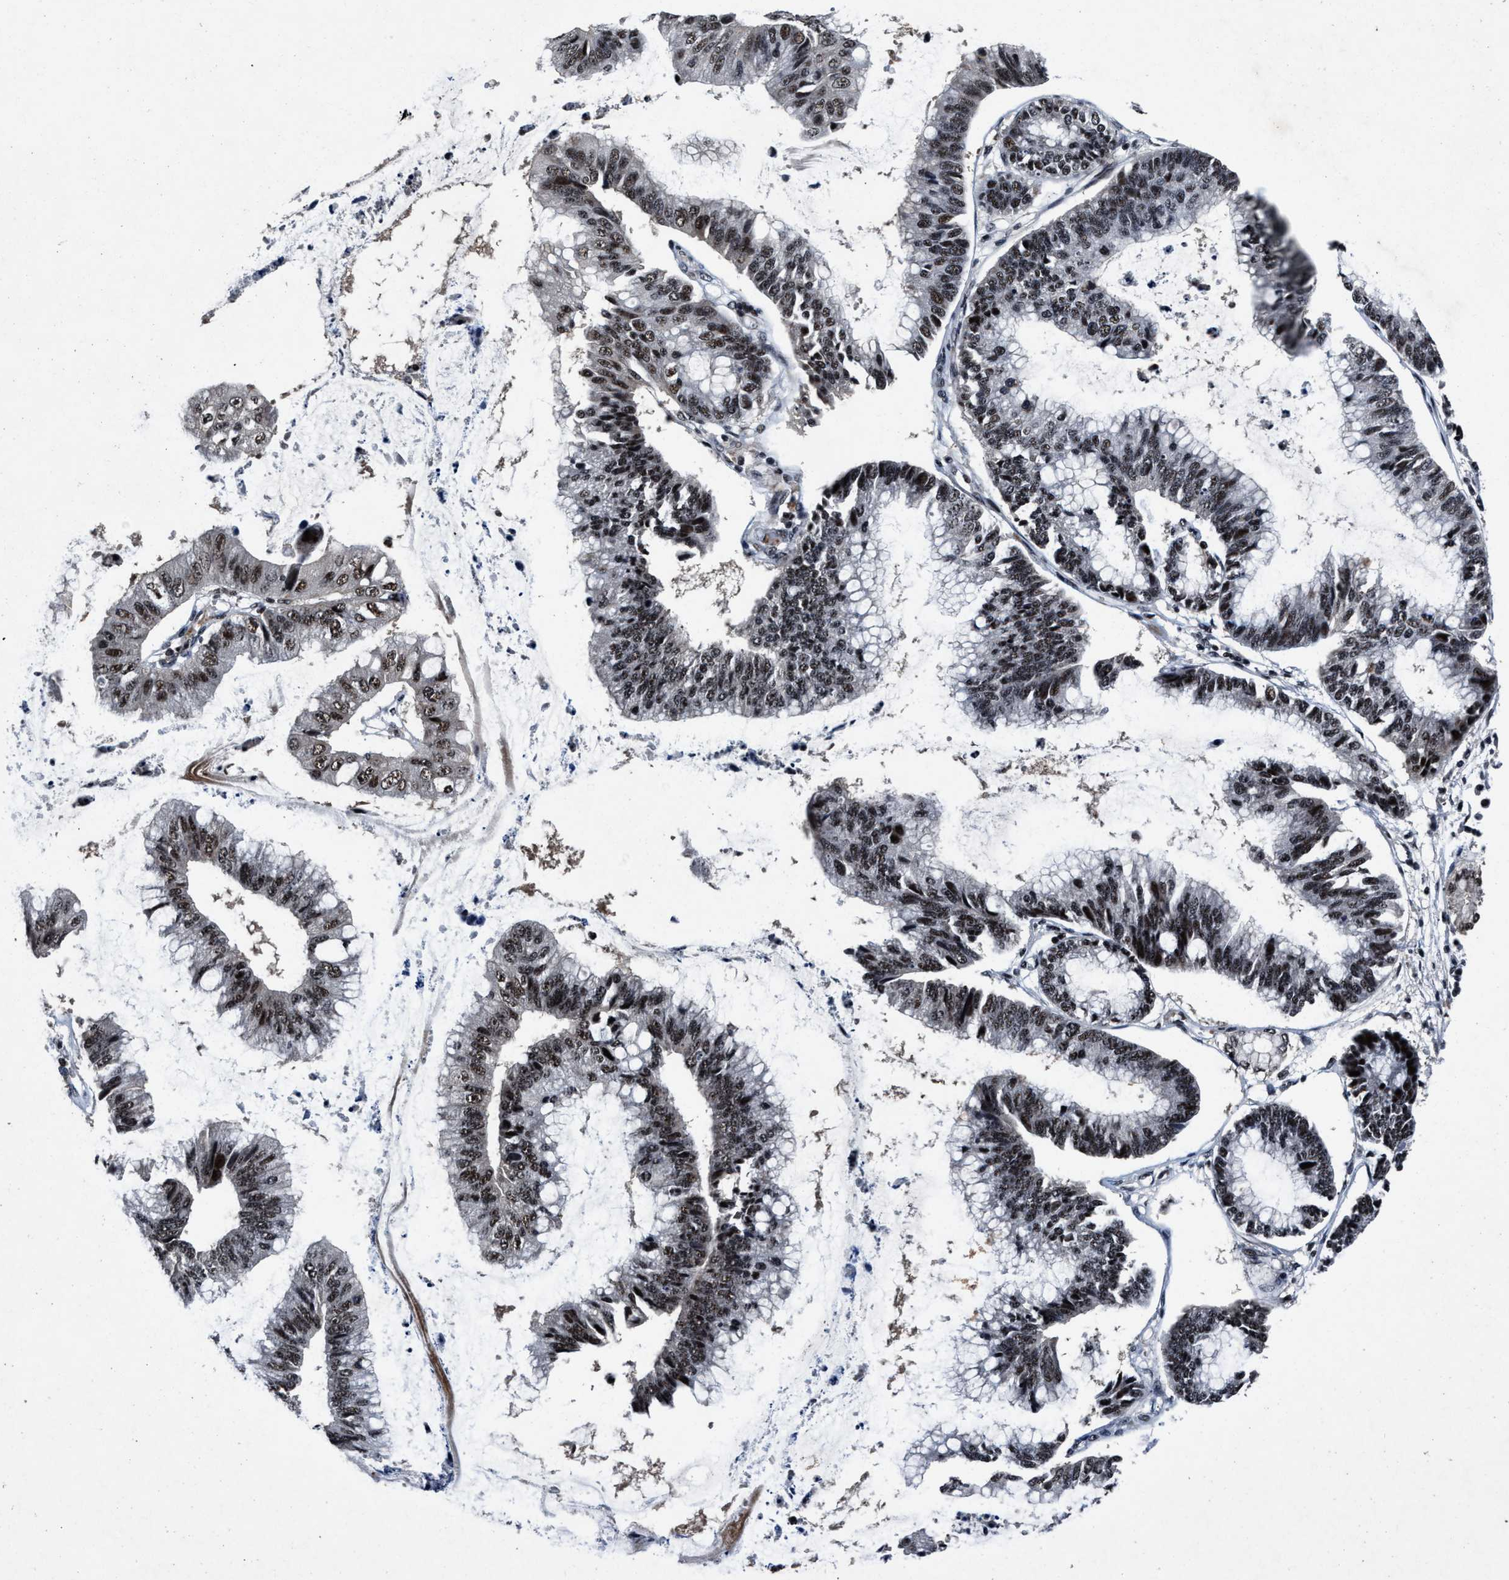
{"staining": {"intensity": "moderate", "quantity": ">75%", "location": "nuclear"}, "tissue": "stomach cancer", "cell_type": "Tumor cells", "image_type": "cancer", "snomed": [{"axis": "morphology", "description": "Adenocarcinoma, NOS"}, {"axis": "topography", "description": "Stomach"}], "caption": "Stomach cancer stained with immunohistochemistry (IHC) displays moderate nuclear positivity in about >75% of tumor cells.", "gene": "ZNF233", "patient": {"sex": "male", "age": 59}}